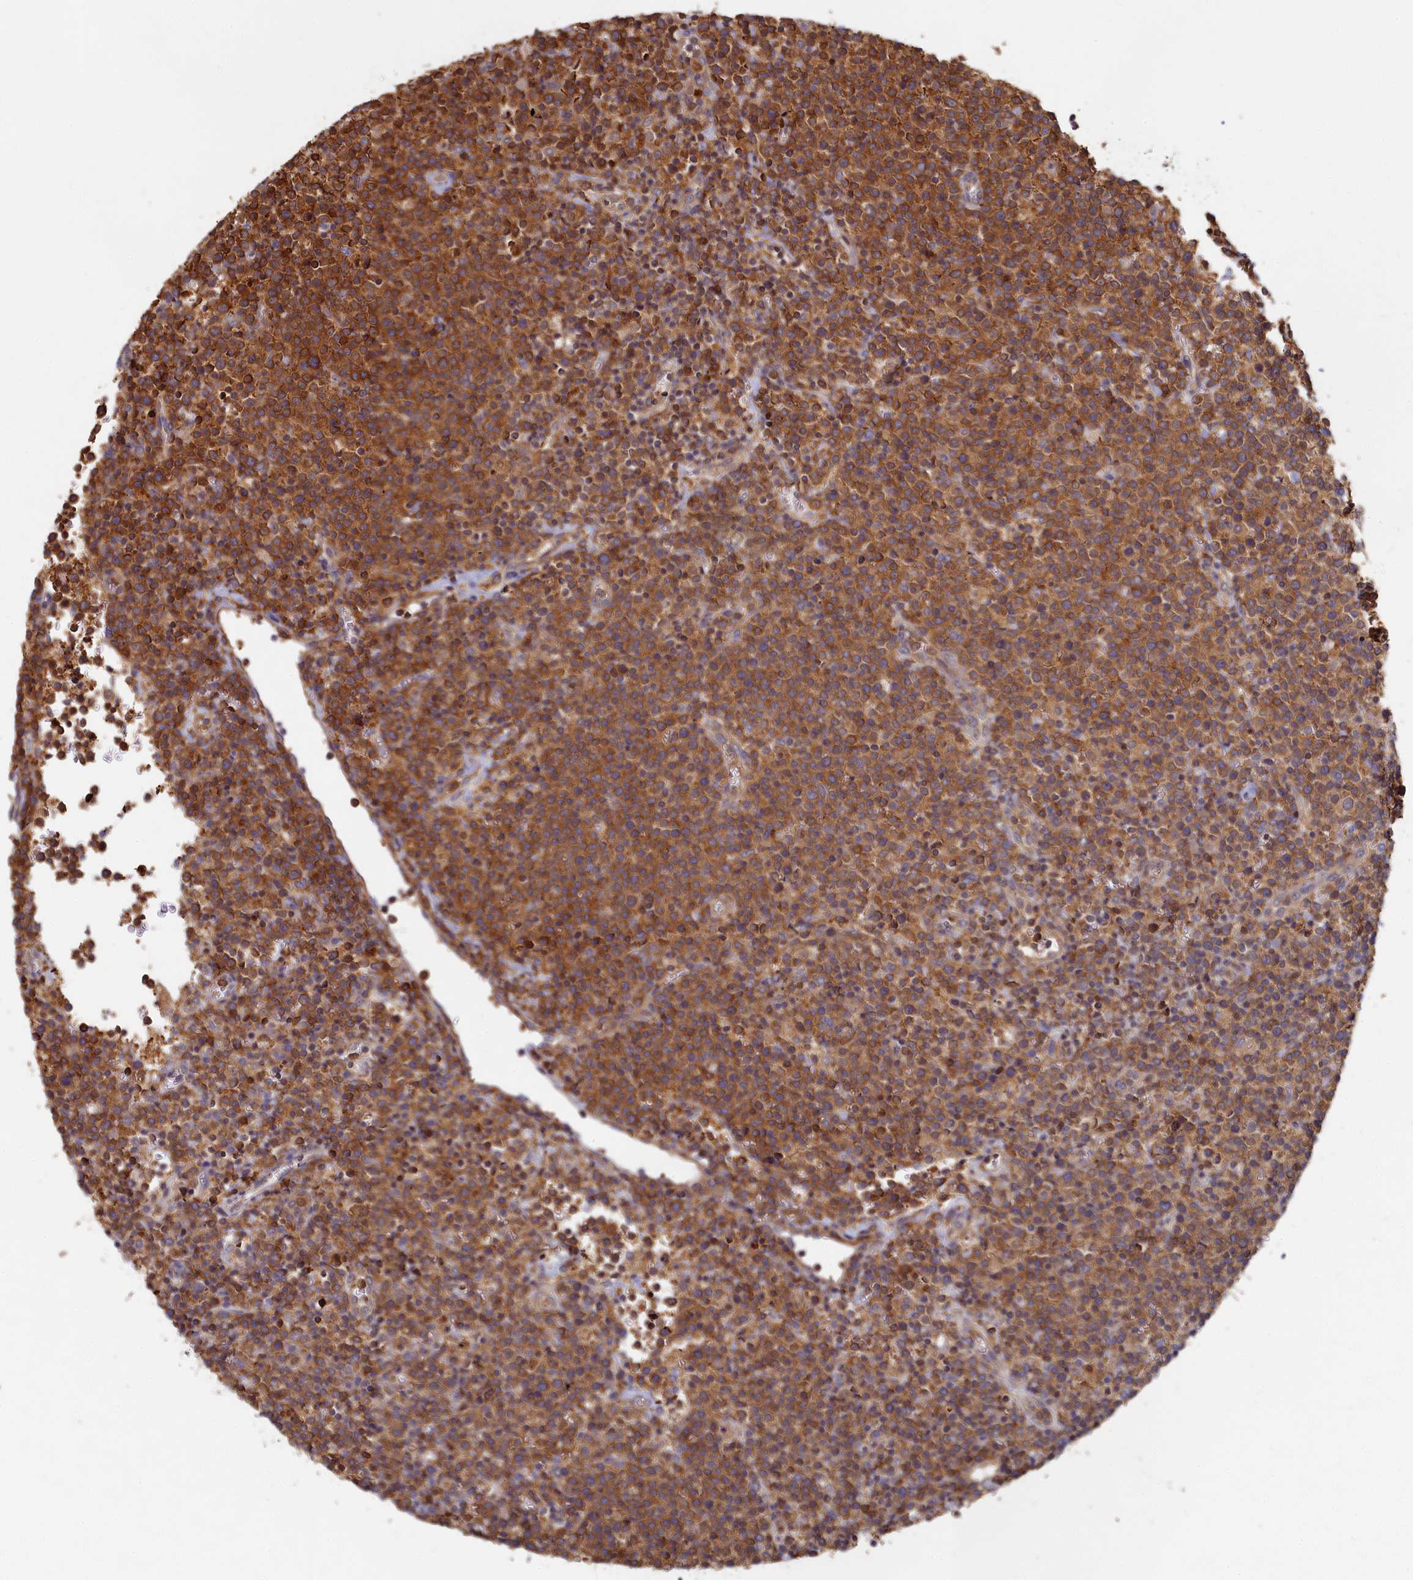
{"staining": {"intensity": "moderate", "quantity": ">75%", "location": "cytoplasmic/membranous"}, "tissue": "lymphoma", "cell_type": "Tumor cells", "image_type": "cancer", "snomed": [{"axis": "morphology", "description": "Malignant lymphoma, non-Hodgkin's type, High grade"}, {"axis": "topography", "description": "Lymph node"}], "caption": "About >75% of tumor cells in human high-grade malignant lymphoma, non-Hodgkin's type exhibit moderate cytoplasmic/membranous protein staining as visualized by brown immunohistochemical staining.", "gene": "TIMM8B", "patient": {"sex": "male", "age": 61}}